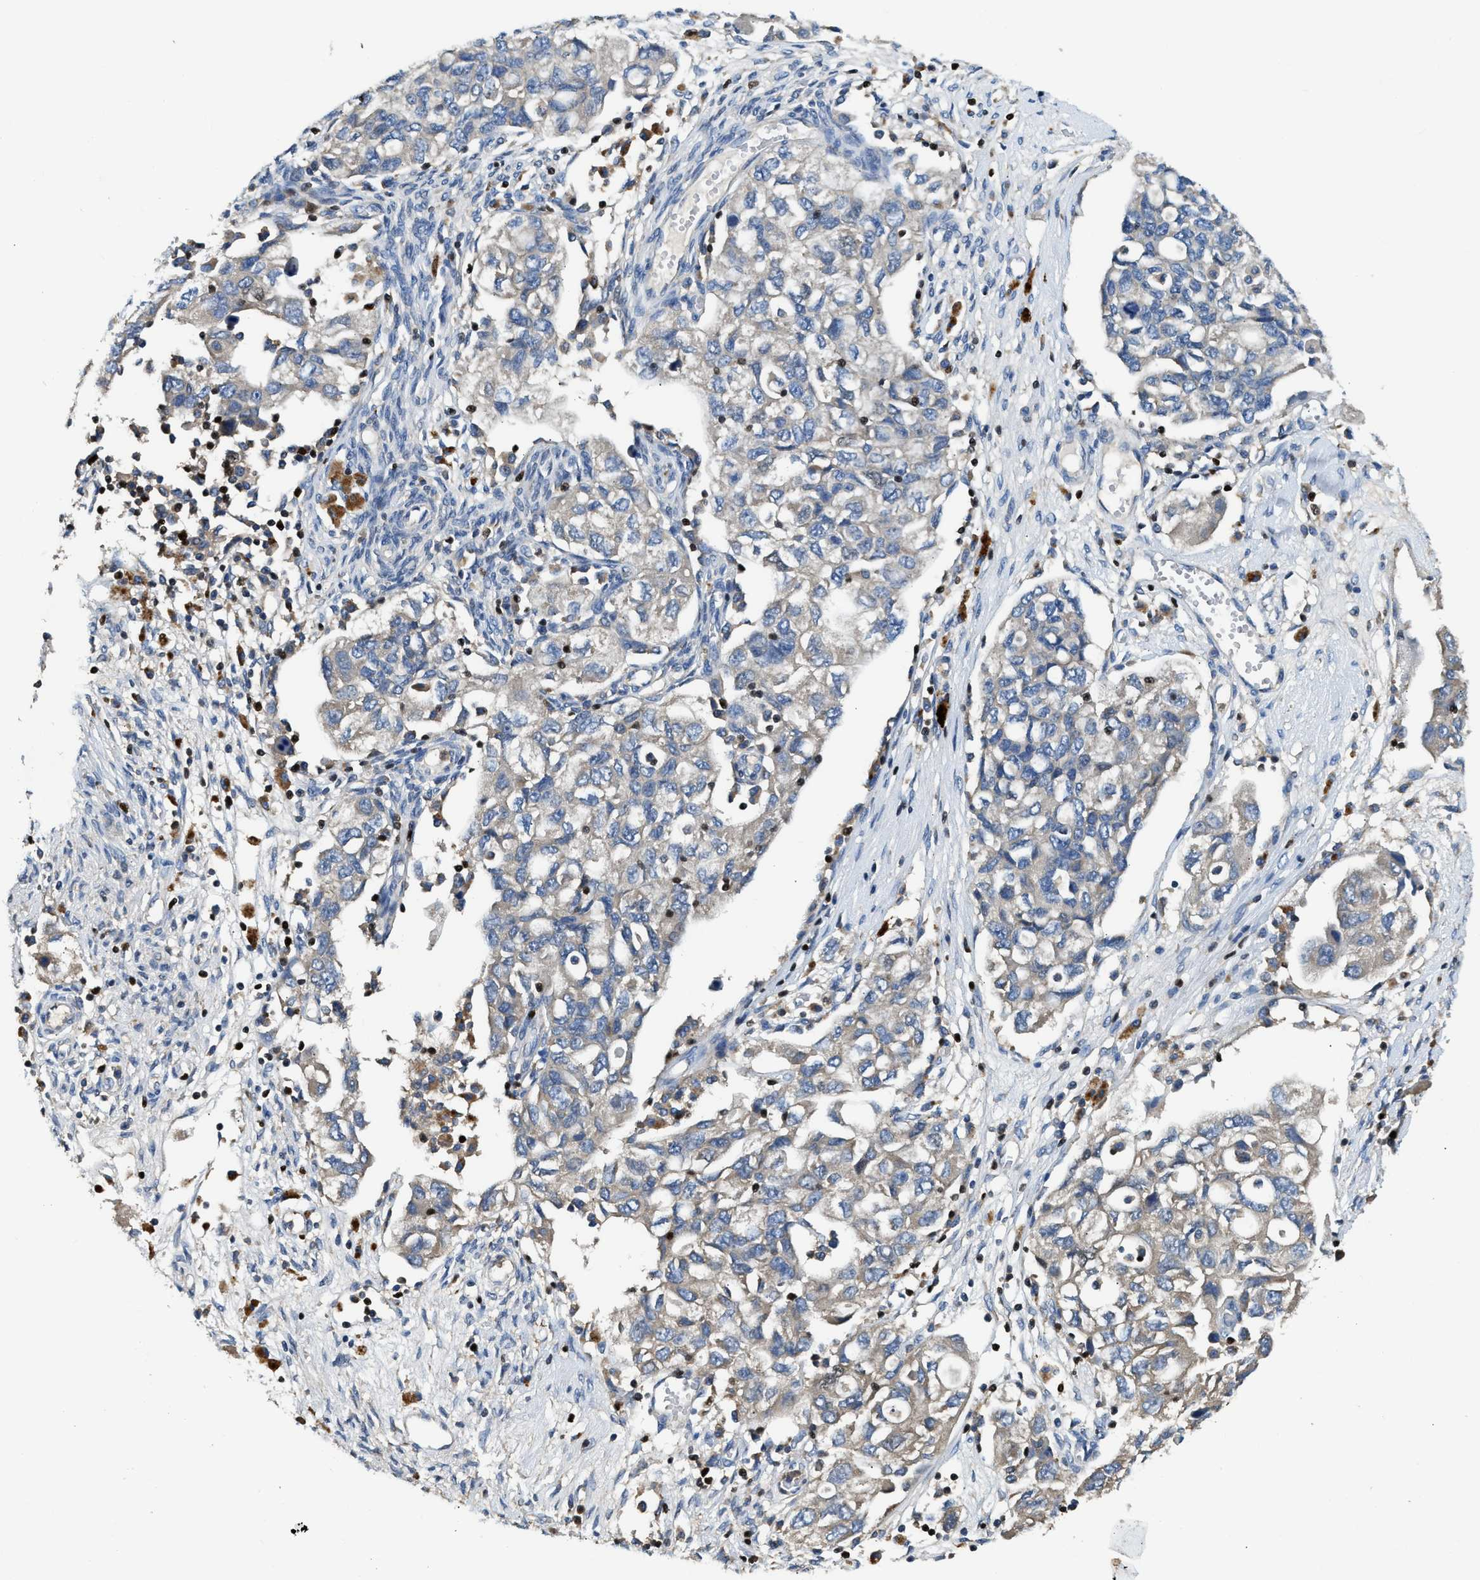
{"staining": {"intensity": "weak", "quantity": "<25%", "location": "cytoplasmic/membranous"}, "tissue": "ovarian cancer", "cell_type": "Tumor cells", "image_type": "cancer", "snomed": [{"axis": "morphology", "description": "Carcinoma, NOS"}, {"axis": "morphology", "description": "Cystadenocarcinoma, serous, NOS"}, {"axis": "topography", "description": "Ovary"}], "caption": "Immunohistochemistry (IHC) image of ovarian serous cystadenocarcinoma stained for a protein (brown), which exhibits no expression in tumor cells.", "gene": "TOX", "patient": {"sex": "female", "age": 69}}